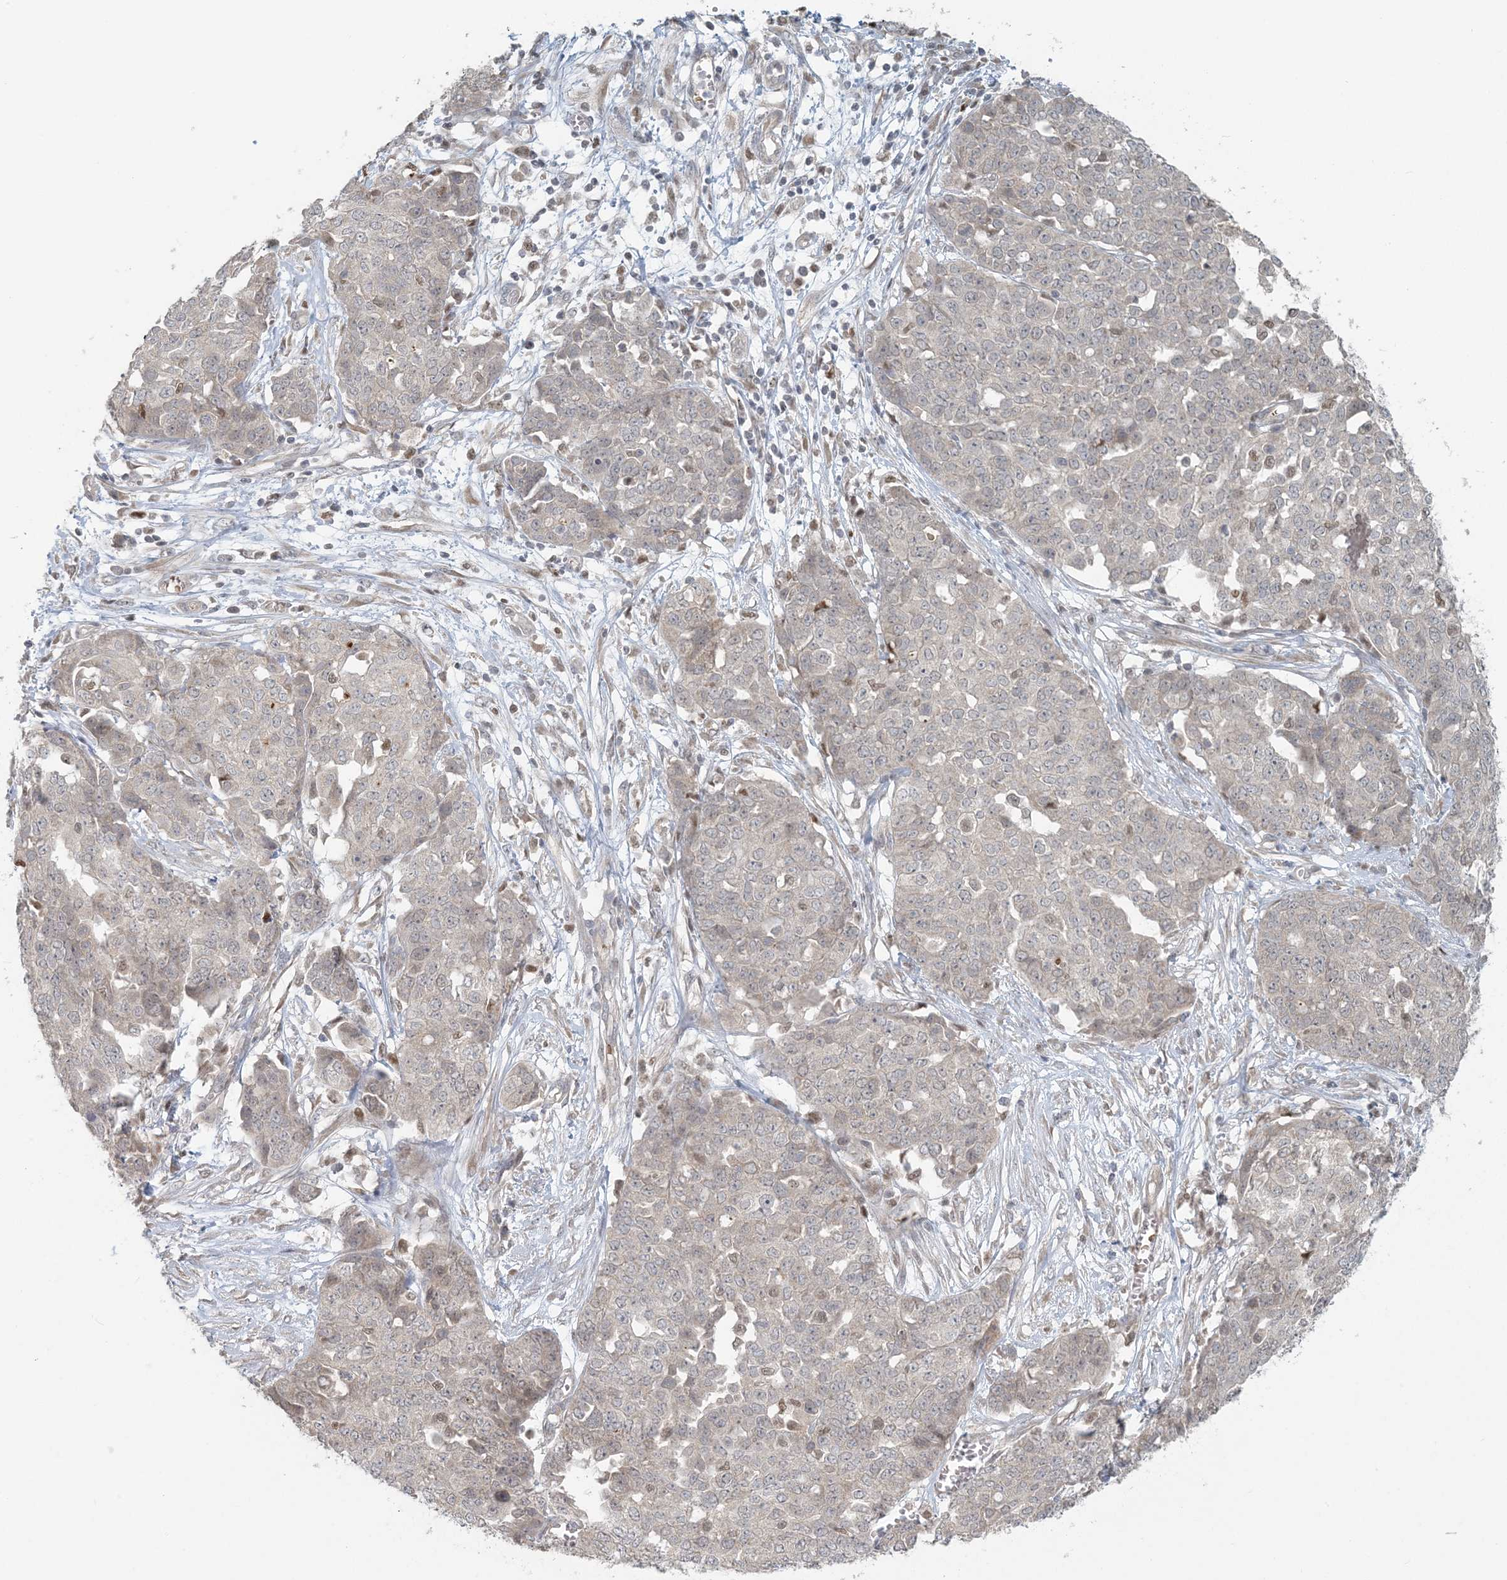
{"staining": {"intensity": "negative", "quantity": "none", "location": "none"}, "tissue": "ovarian cancer", "cell_type": "Tumor cells", "image_type": "cancer", "snomed": [{"axis": "morphology", "description": "Cystadenocarcinoma, serous, NOS"}, {"axis": "topography", "description": "Soft tissue"}, {"axis": "topography", "description": "Ovary"}], "caption": "IHC of human serous cystadenocarcinoma (ovarian) exhibits no positivity in tumor cells. Nuclei are stained in blue.", "gene": "CTDNEP1", "patient": {"sex": "female", "age": 57}}